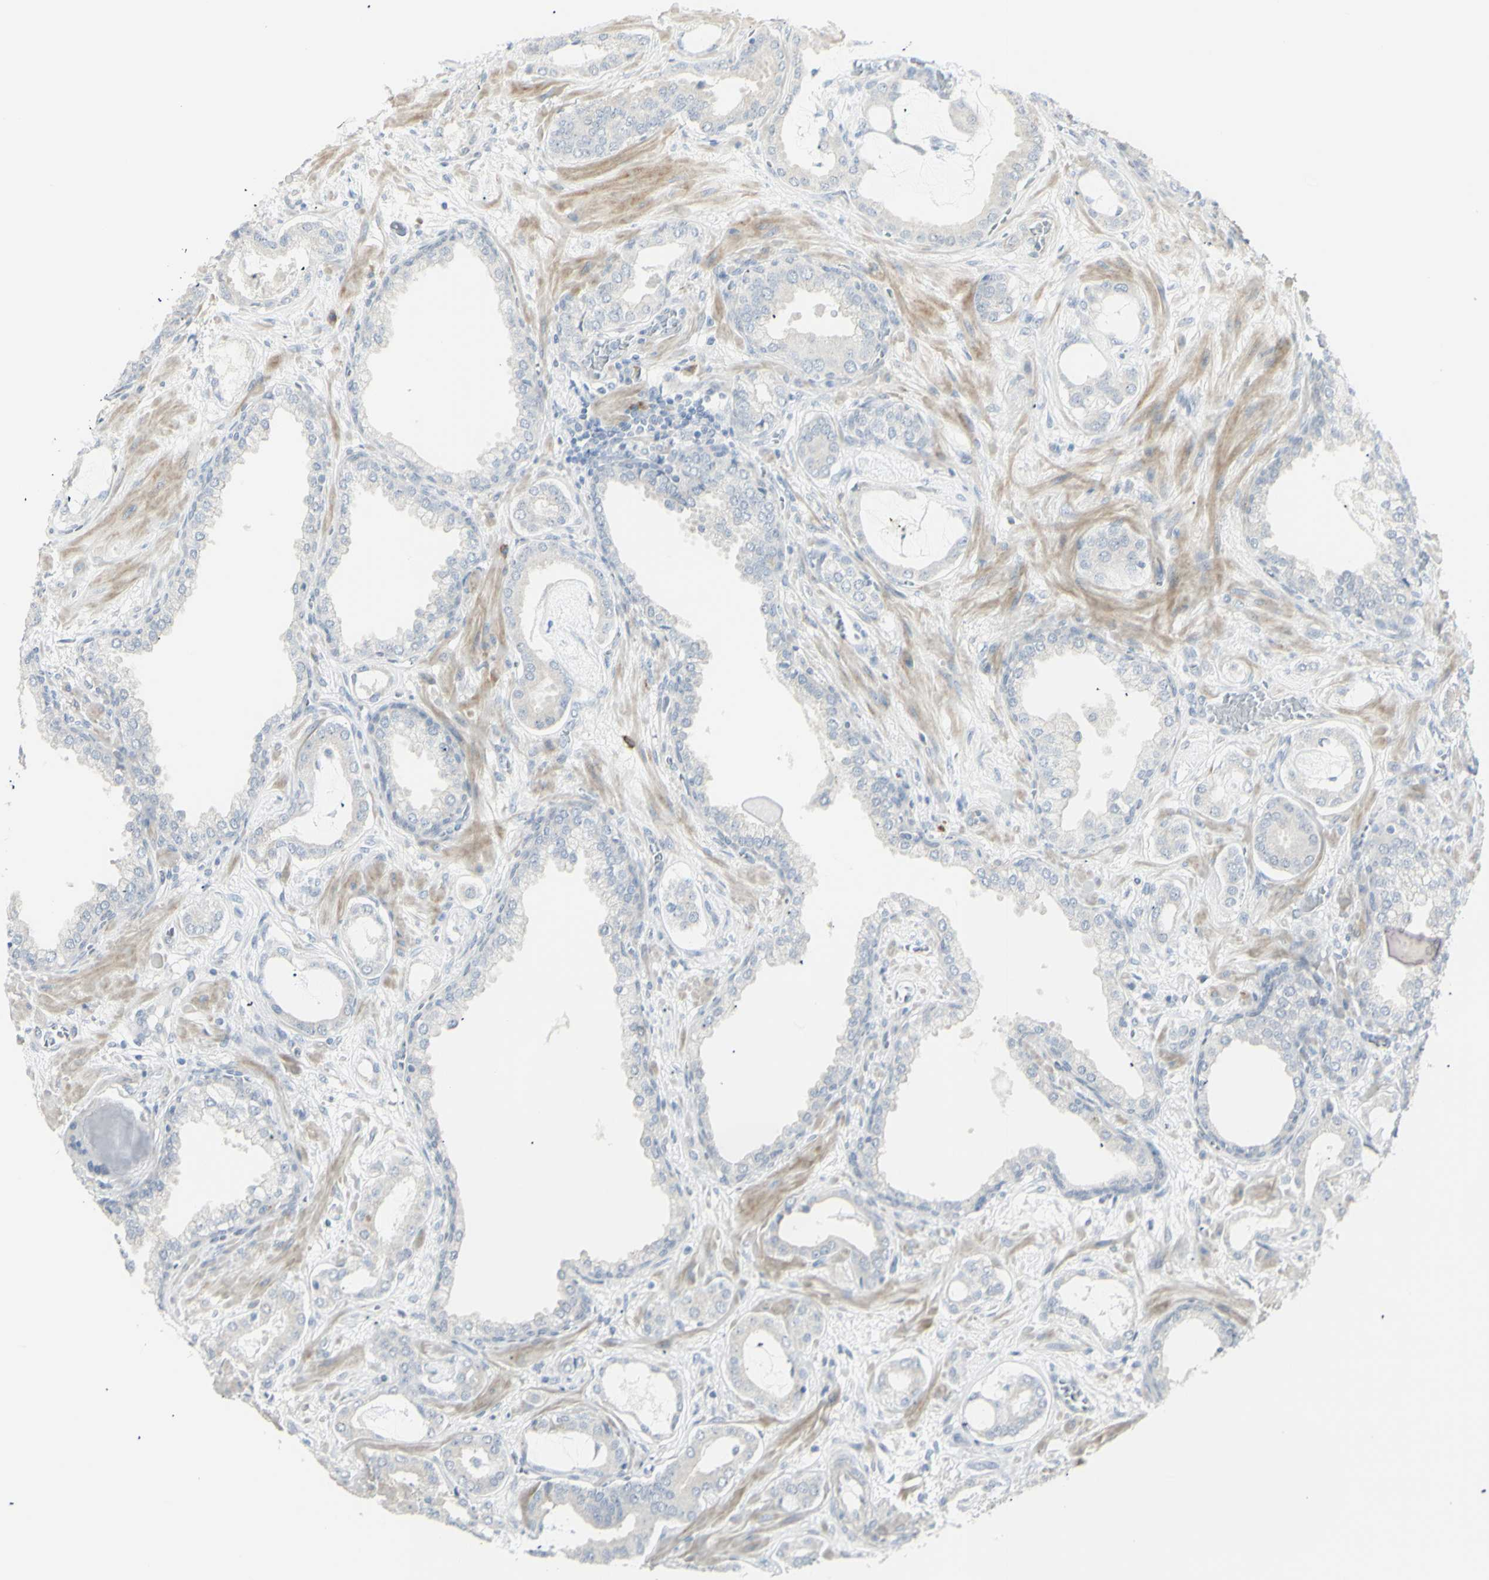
{"staining": {"intensity": "negative", "quantity": "none", "location": "none"}, "tissue": "prostate cancer", "cell_type": "Tumor cells", "image_type": "cancer", "snomed": [{"axis": "morphology", "description": "Adenocarcinoma, Low grade"}, {"axis": "topography", "description": "Prostate"}], "caption": "High power microscopy photomicrograph of an IHC image of prostate low-grade adenocarcinoma, revealing no significant positivity in tumor cells. (DAB immunohistochemistry, high magnification).", "gene": "NDST4", "patient": {"sex": "male", "age": 53}}